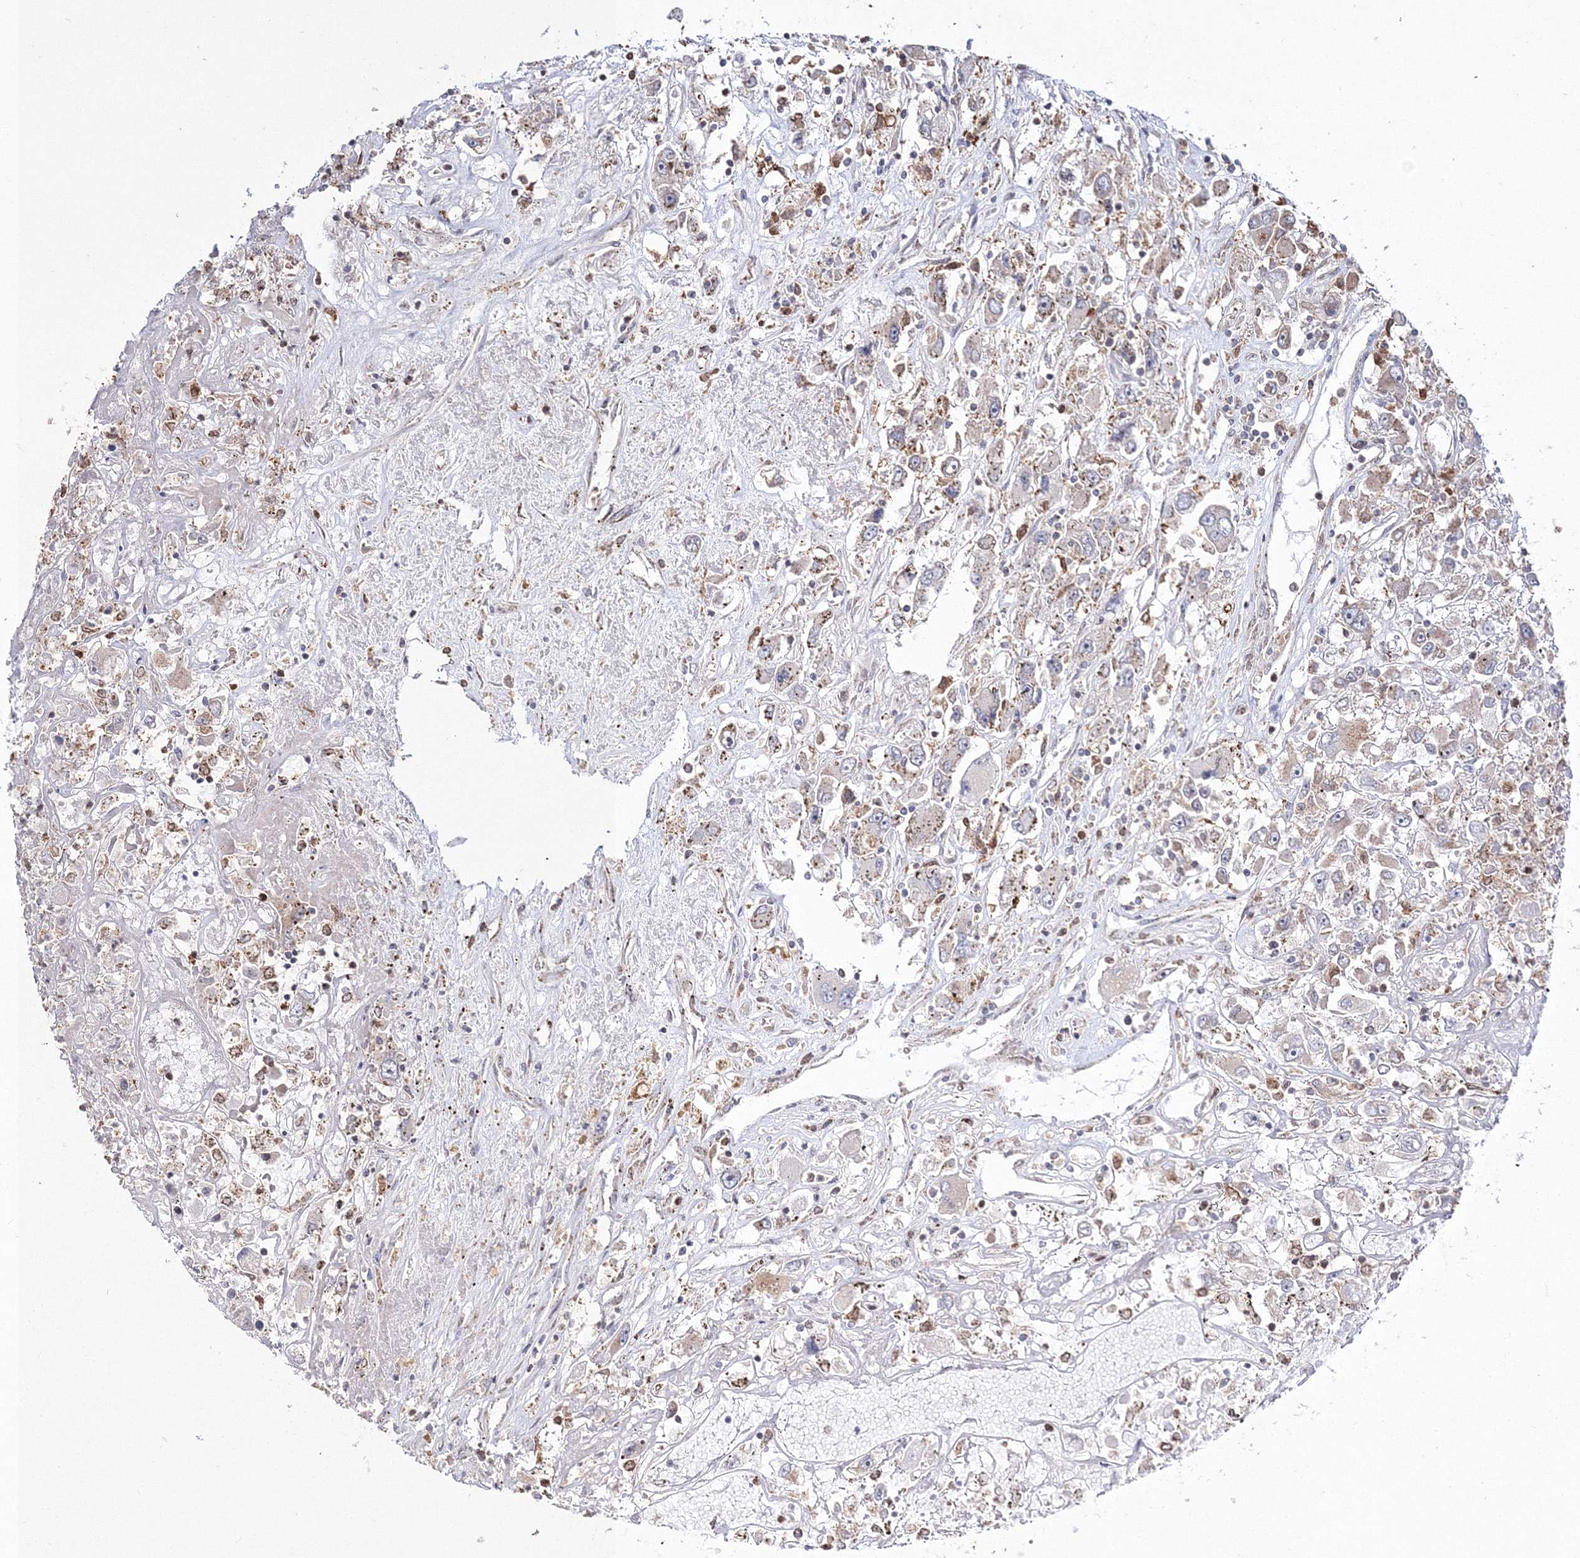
{"staining": {"intensity": "negative", "quantity": "none", "location": "none"}, "tissue": "renal cancer", "cell_type": "Tumor cells", "image_type": "cancer", "snomed": [{"axis": "morphology", "description": "Adenocarcinoma, NOS"}, {"axis": "topography", "description": "Kidney"}], "caption": "Tumor cells show no significant expression in renal cancer (adenocarcinoma). (DAB (3,3'-diaminobenzidine) immunohistochemistry (IHC) with hematoxylin counter stain).", "gene": "ARCN1", "patient": {"sex": "female", "age": 52}}